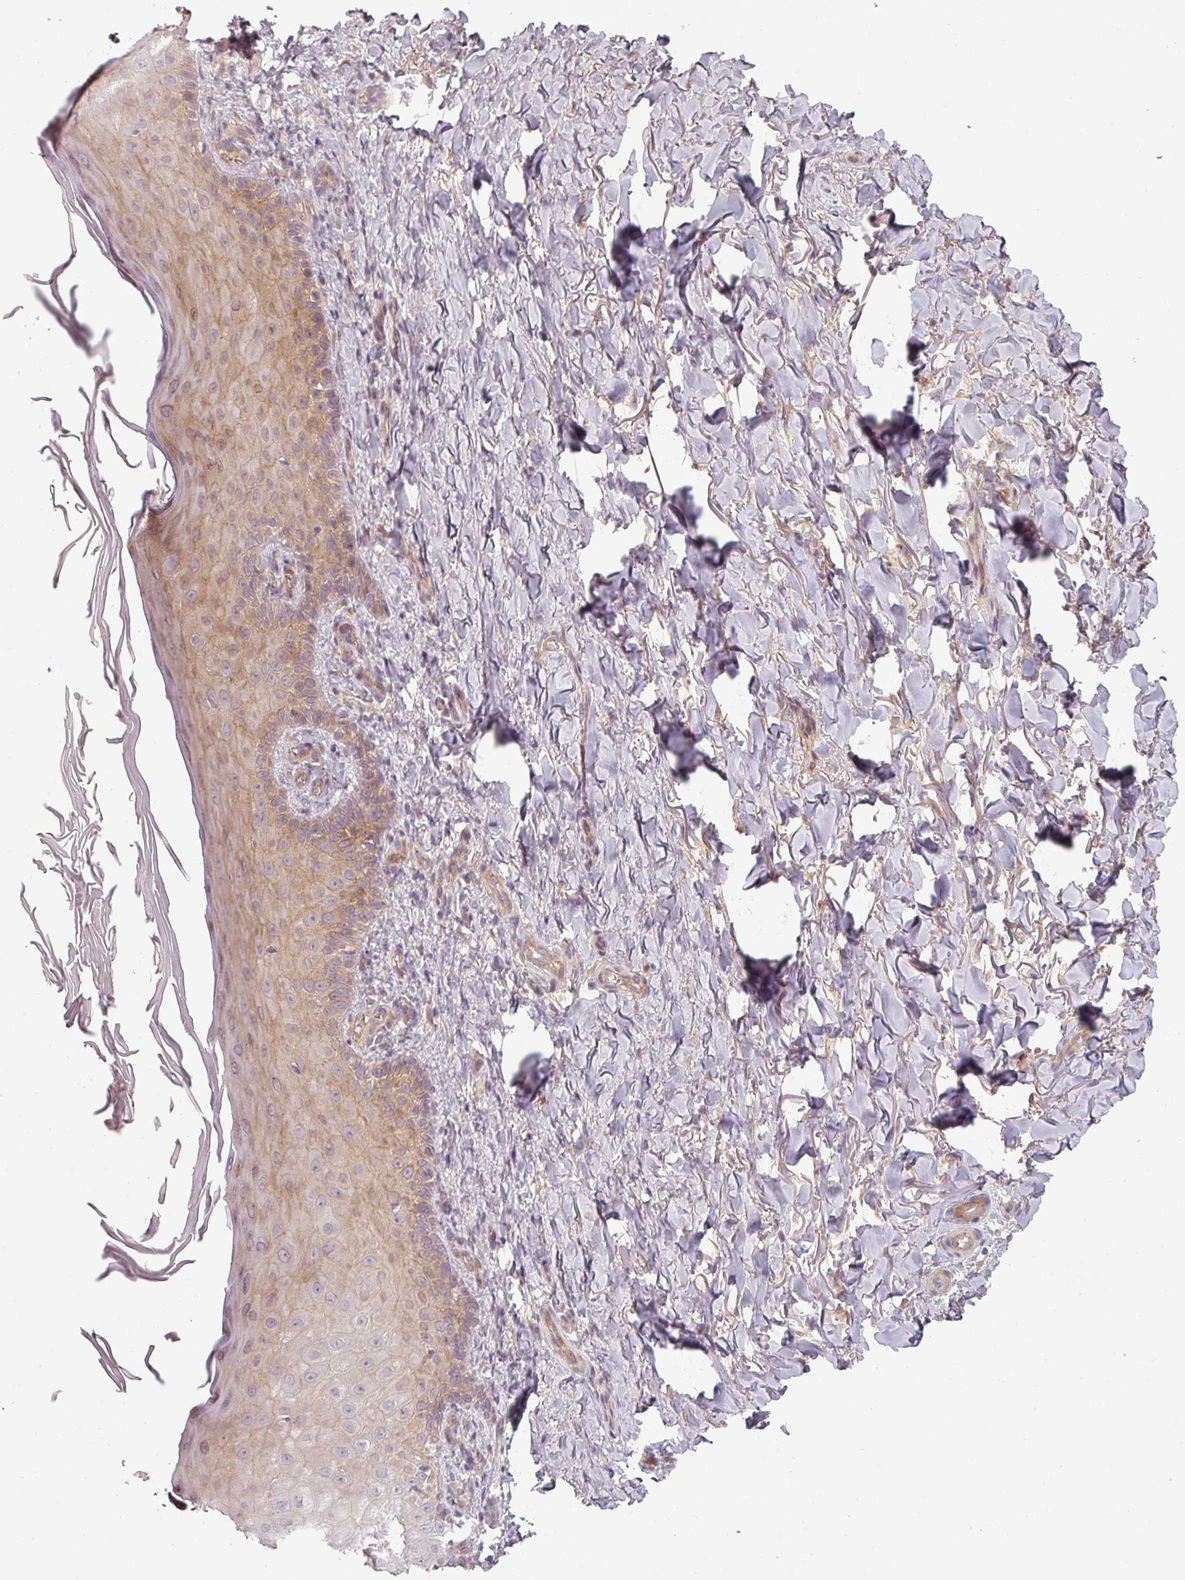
{"staining": {"intensity": "negative", "quantity": "none", "location": "none"}, "tissue": "skin", "cell_type": "Fibroblasts", "image_type": "normal", "snomed": [{"axis": "morphology", "description": "Normal tissue, NOS"}, {"axis": "topography", "description": "Skin"}], "caption": "A photomicrograph of skin stained for a protein displays no brown staining in fibroblasts. (Brightfield microscopy of DAB immunohistochemistry at high magnification).", "gene": "SLC16A9", "patient": {"sex": "male", "age": 81}}